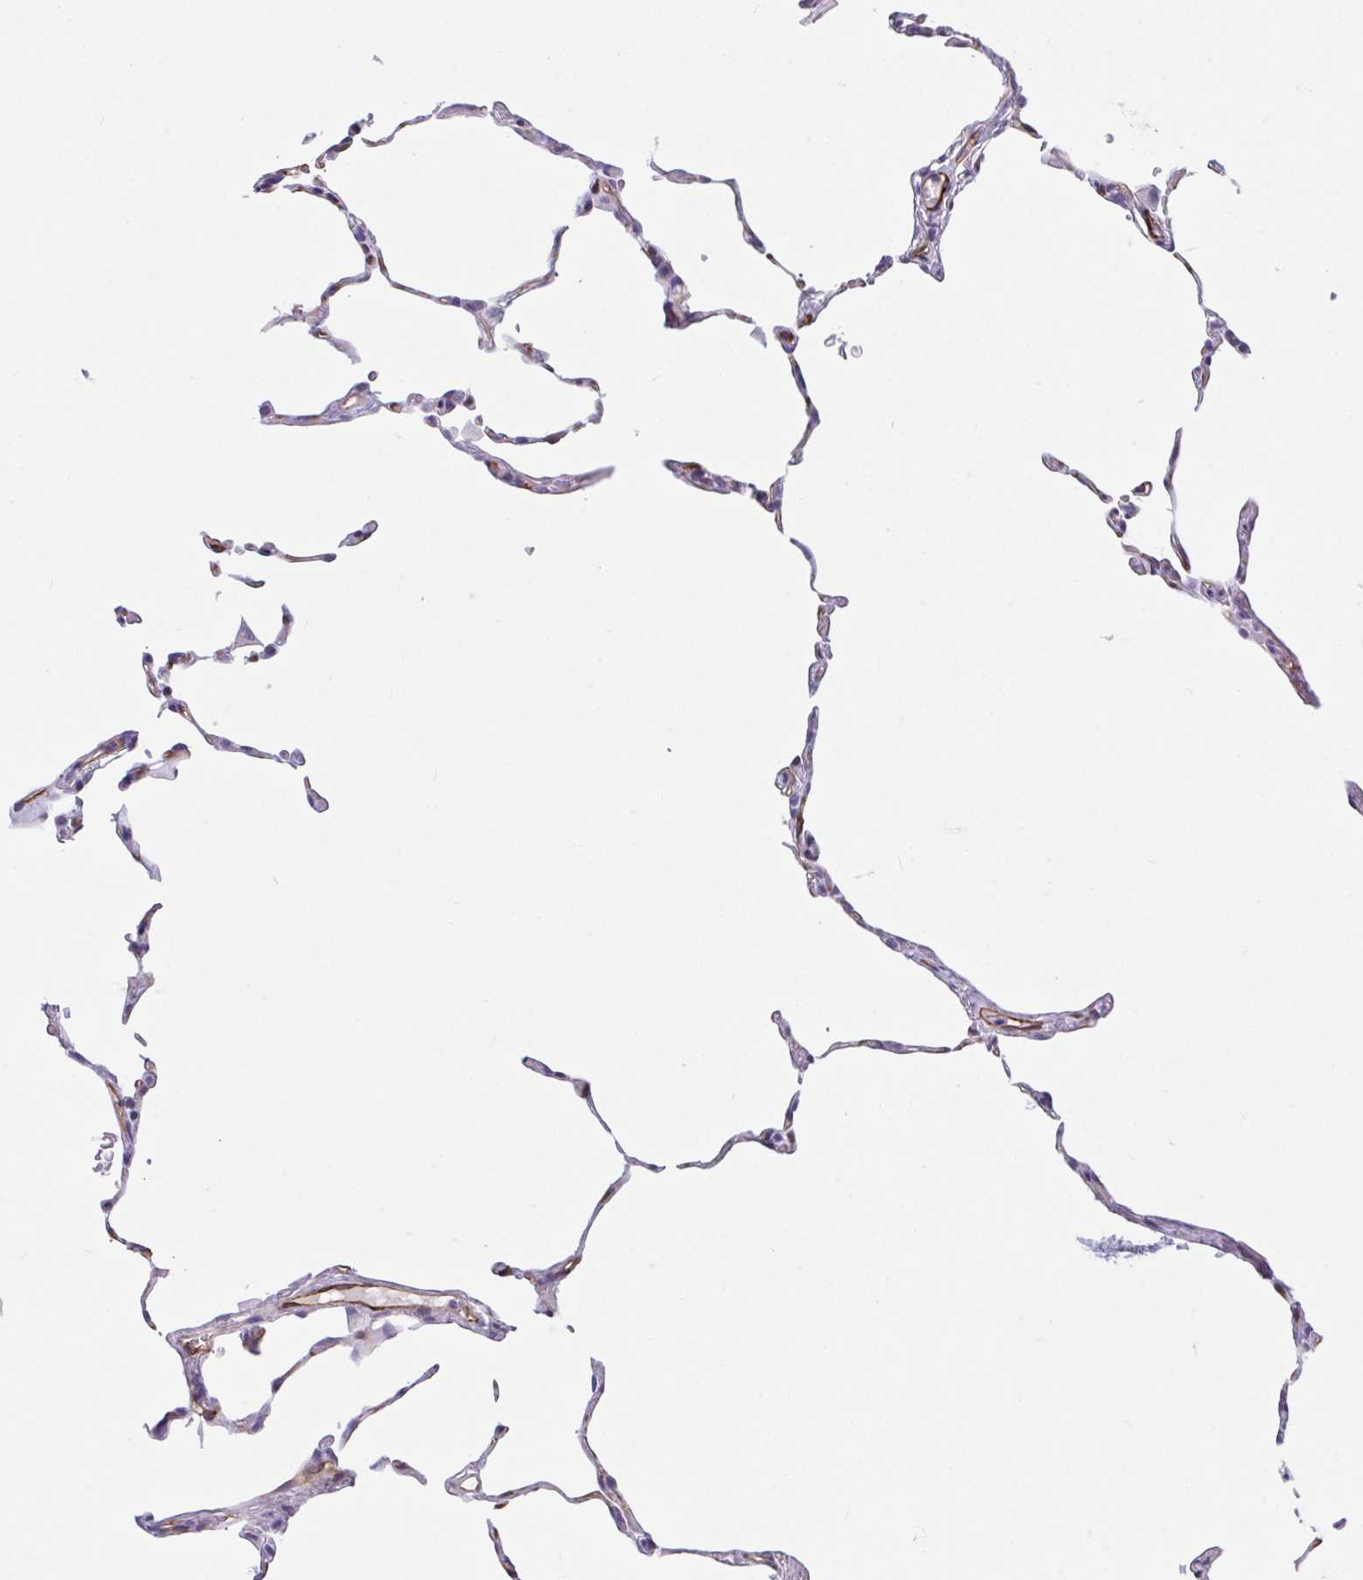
{"staining": {"intensity": "moderate", "quantity": "<25%", "location": "cytoplasmic/membranous"}, "tissue": "lung", "cell_type": "Alveolar cells", "image_type": "normal", "snomed": [{"axis": "morphology", "description": "Normal tissue, NOS"}, {"axis": "topography", "description": "Lung"}], "caption": "Immunohistochemistry (IHC) of benign lung demonstrates low levels of moderate cytoplasmic/membranous positivity in approximately <25% of alveolar cells. (DAB (3,3'-diaminobenzidine) = brown stain, brightfield microscopy at high magnification).", "gene": "EML1", "patient": {"sex": "female", "age": 57}}